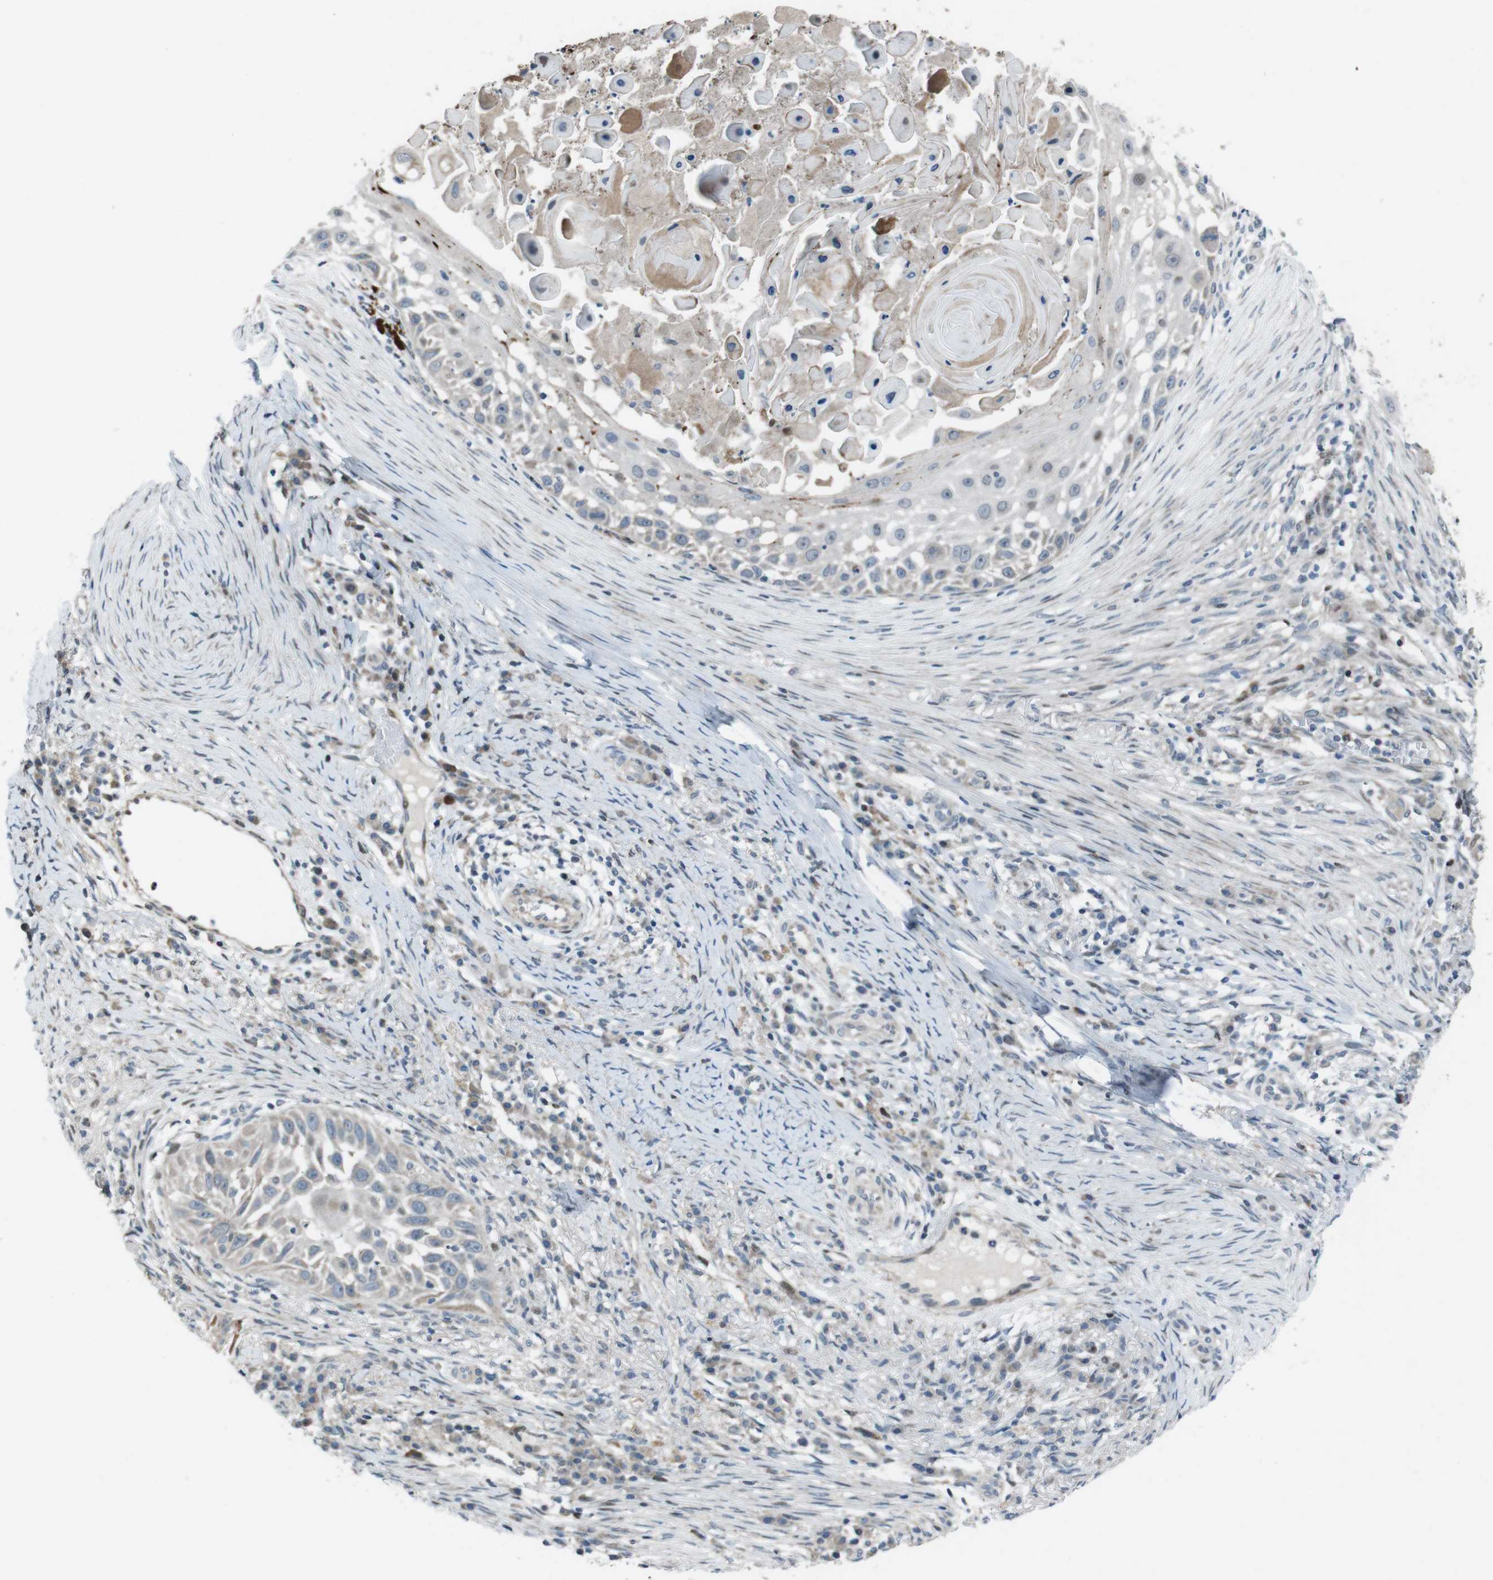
{"staining": {"intensity": "weak", "quantity": "25%-75%", "location": "cytoplasmic/membranous"}, "tissue": "skin cancer", "cell_type": "Tumor cells", "image_type": "cancer", "snomed": [{"axis": "morphology", "description": "Squamous cell carcinoma, NOS"}, {"axis": "topography", "description": "Skin"}], "caption": "Human skin squamous cell carcinoma stained for a protein (brown) reveals weak cytoplasmic/membranous positive expression in about 25%-75% of tumor cells.", "gene": "PBRM1", "patient": {"sex": "female", "age": 44}}